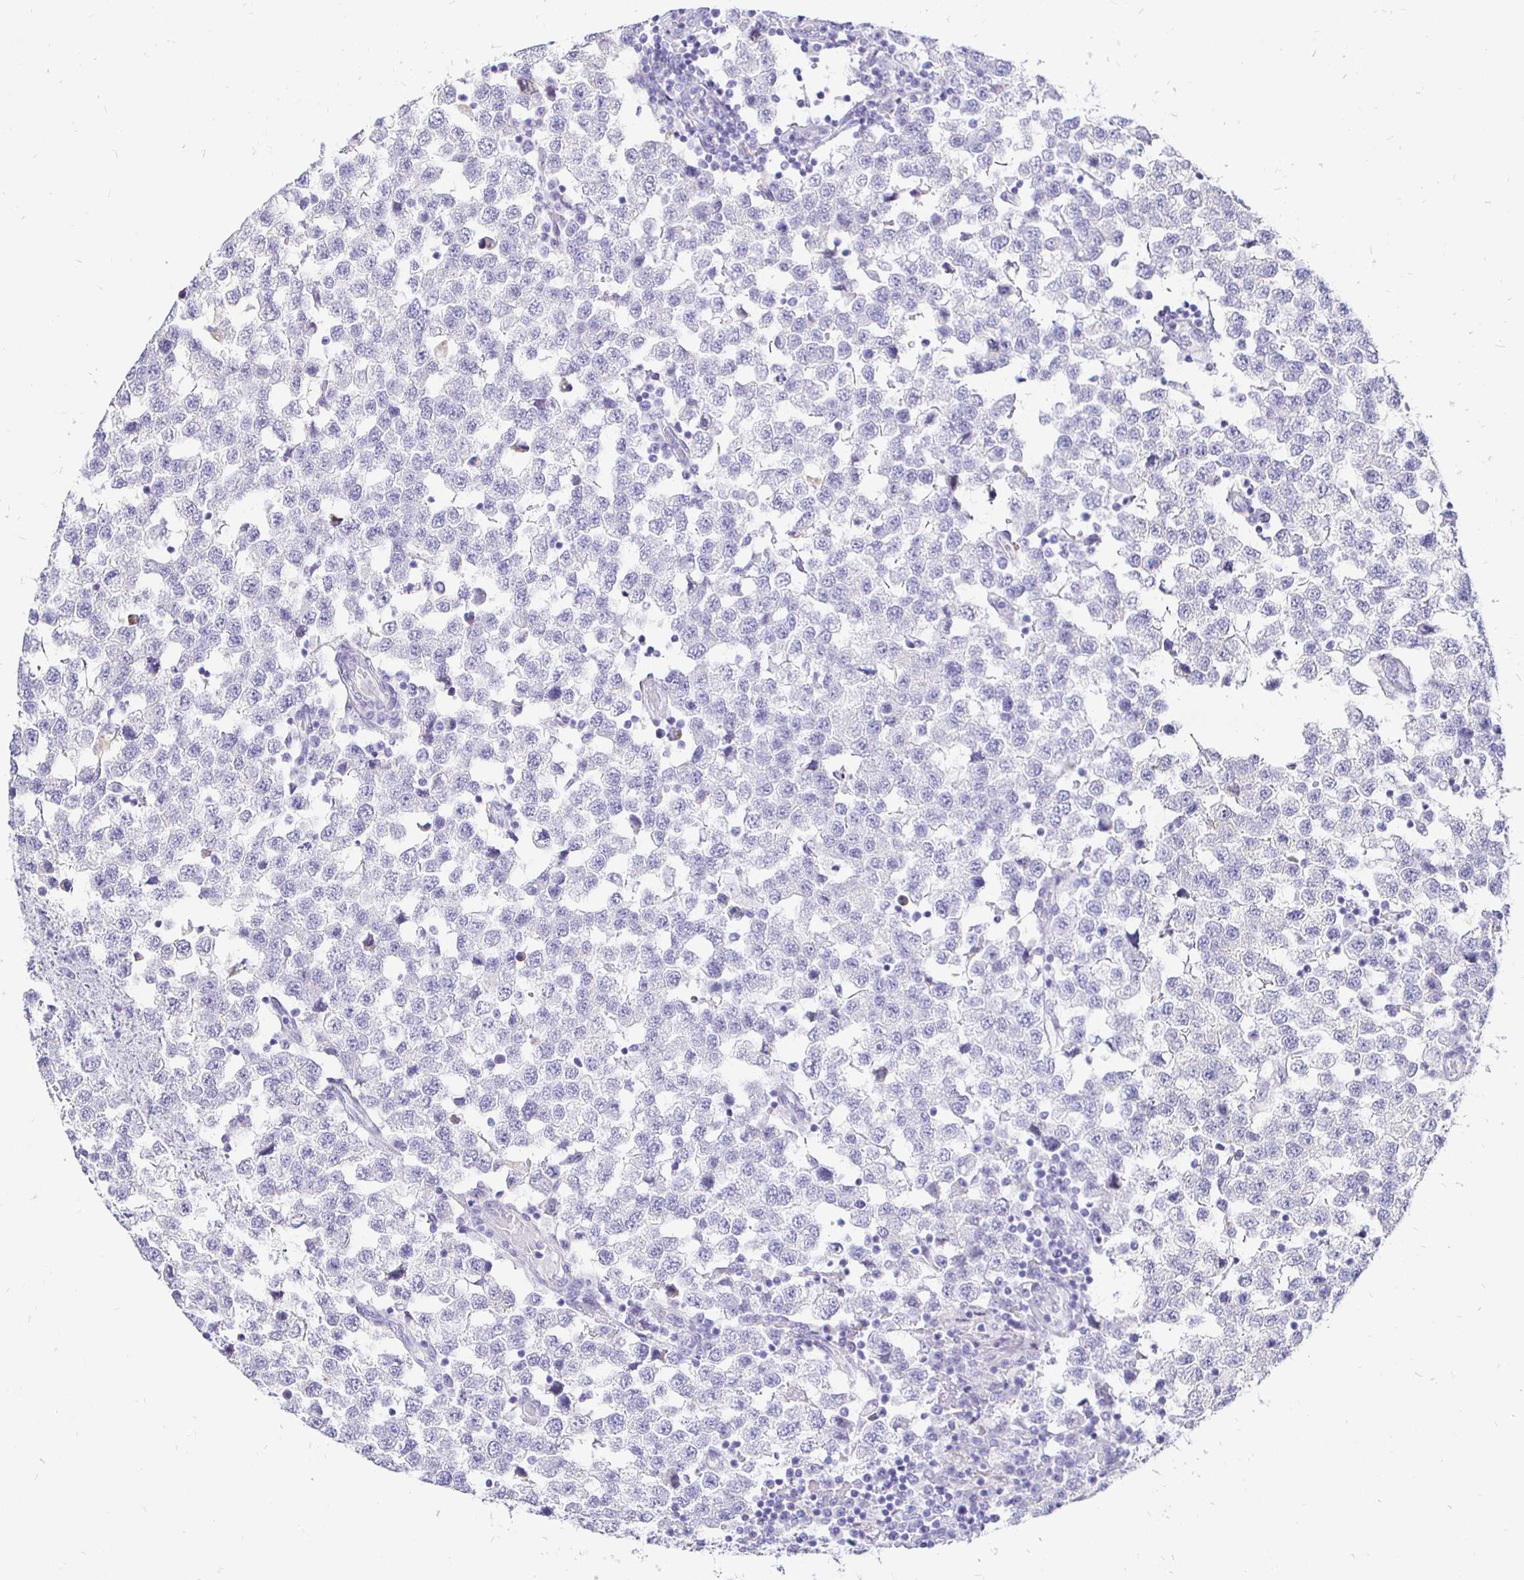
{"staining": {"intensity": "negative", "quantity": "none", "location": "none"}, "tissue": "testis cancer", "cell_type": "Tumor cells", "image_type": "cancer", "snomed": [{"axis": "morphology", "description": "Seminoma, NOS"}, {"axis": "topography", "description": "Testis"}], "caption": "Testis cancer was stained to show a protein in brown. There is no significant staining in tumor cells.", "gene": "CR2", "patient": {"sex": "male", "age": 34}}